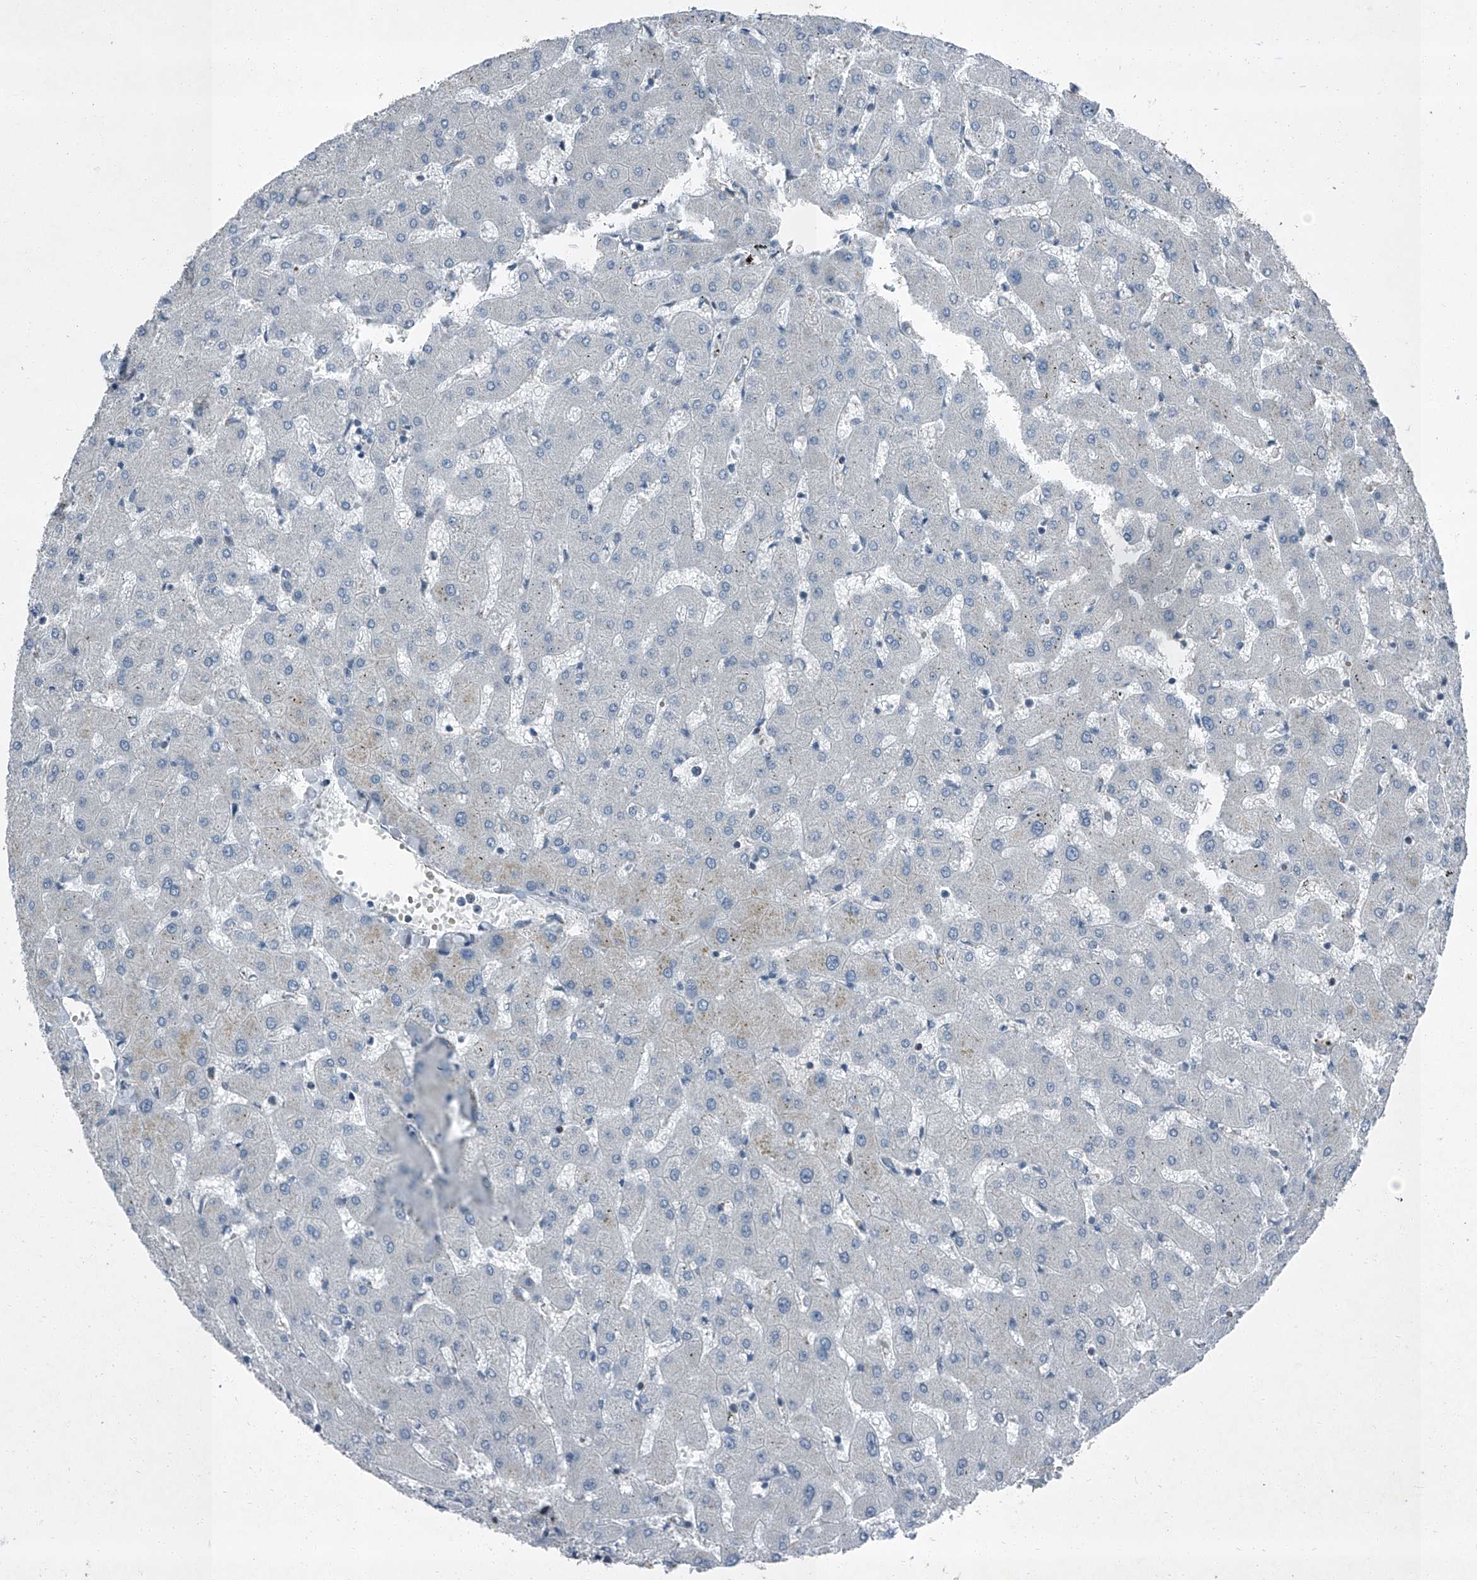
{"staining": {"intensity": "negative", "quantity": "none", "location": "none"}, "tissue": "liver", "cell_type": "Cholangiocytes", "image_type": "normal", "snomed": [{"axis": "morphology", "description": "Normal tissue, NOS"}, {"axis": "topography", "description": "Liver"}], "caption": "Immunohistochemical staining of unremarkable liver displays no significant positivity in cholangiocytes. (DAB (3,3'-diaminobenzidine) immunohistochemistry (IHC) visualized using brightfield microscopy, high magnification).", "gene": "CHRNA7", "patient": {"sex": "female", "age": 63}}